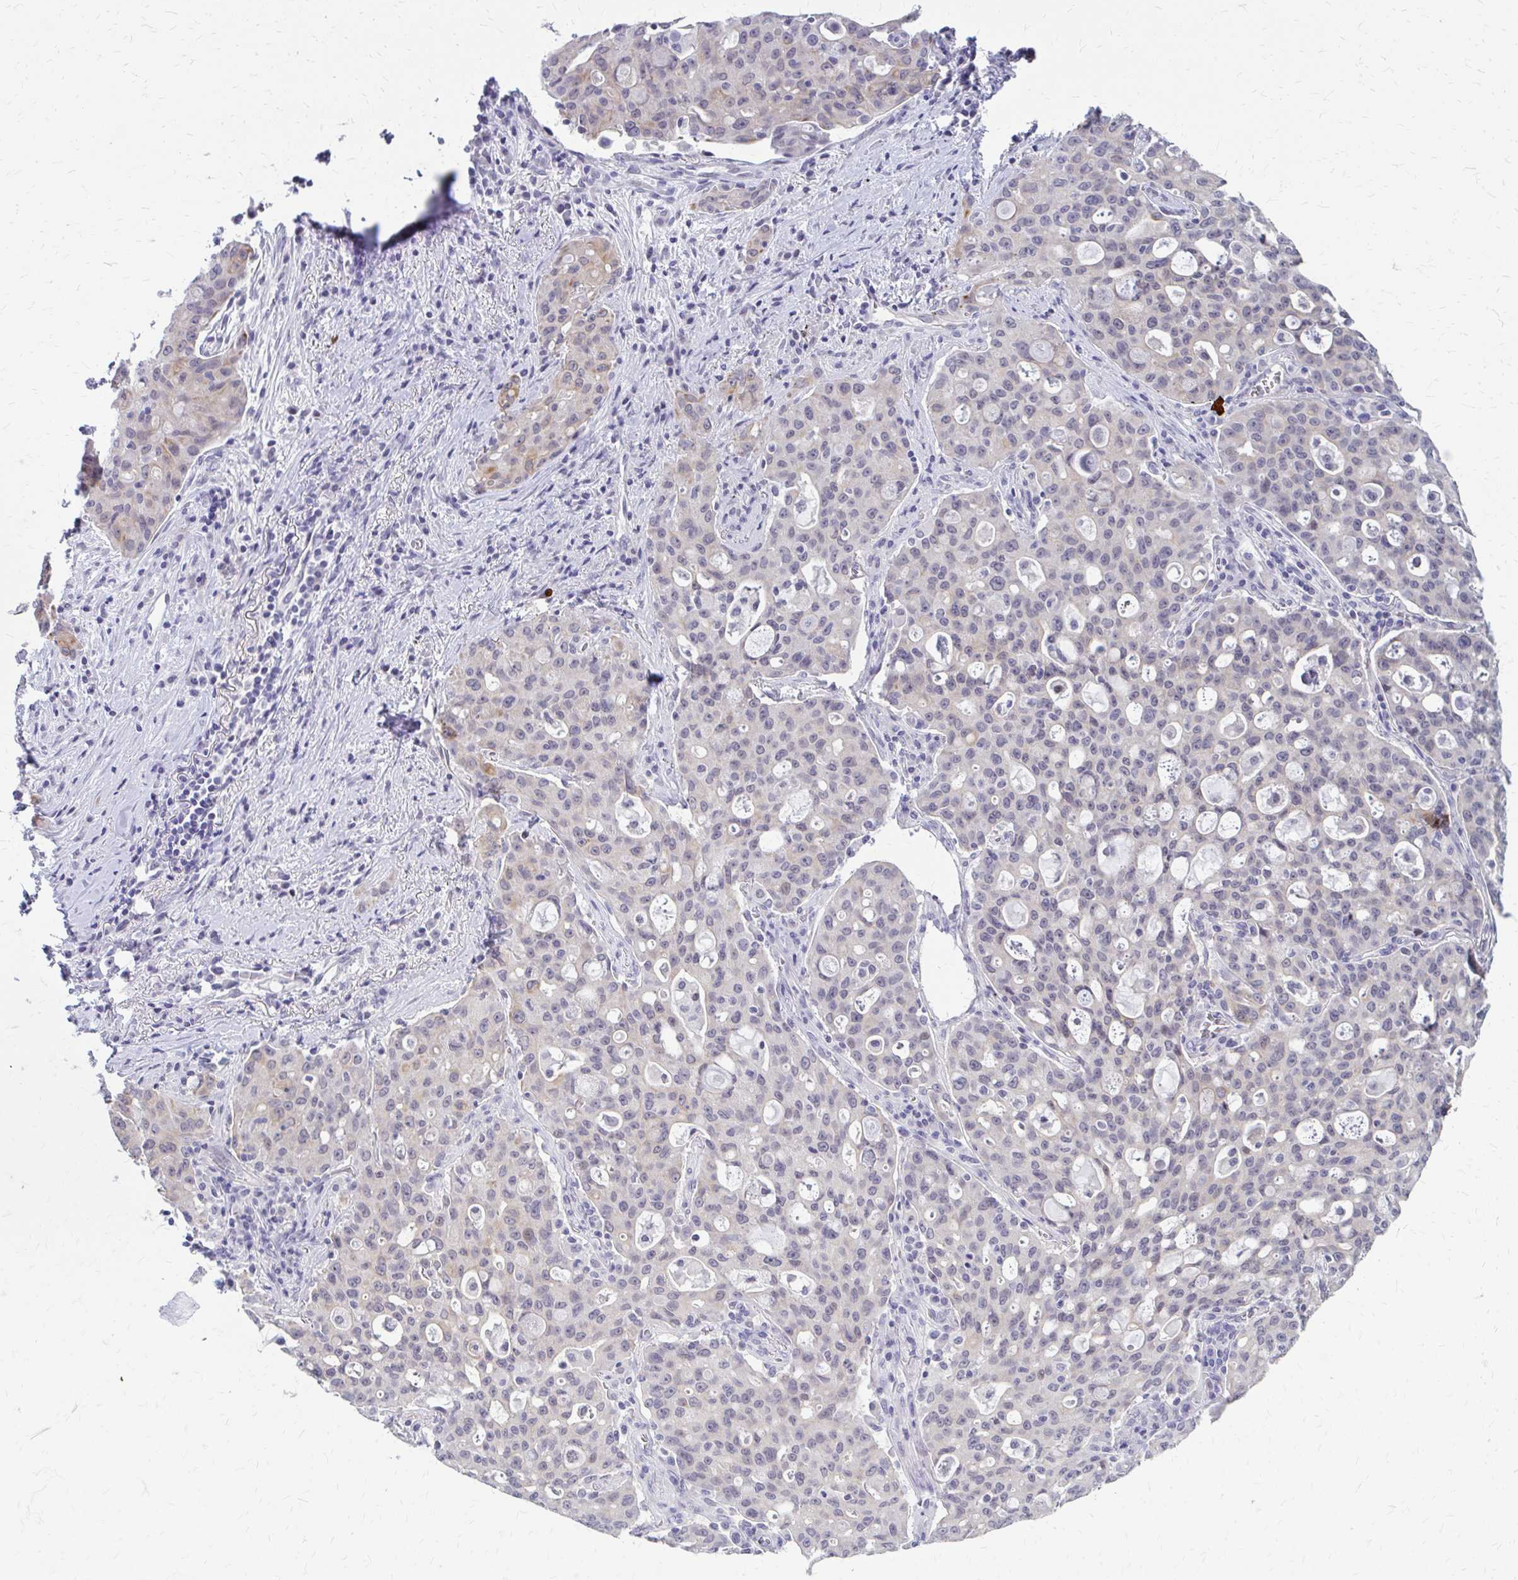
{"staining": {"intensity": "weak", "quantity": "<25%", "location": "cytoplasmic/membranous"}, "tissue": "lung cancer", "cell_type": "Tumor cells", "image_type": "cancer", "snomed": [{"axis": "morphology", "description": "Adenocarcinoma, NOS"}, {"axis": "topography", "description": "Lung"}], "caption": "This is an immunohistochemistry (IHC) photomicrograph of lung adenocarcinoma. There is no staining in tumor cells.", "gene": "RGS16", "patient": {"sex": "female", "age": 44}}